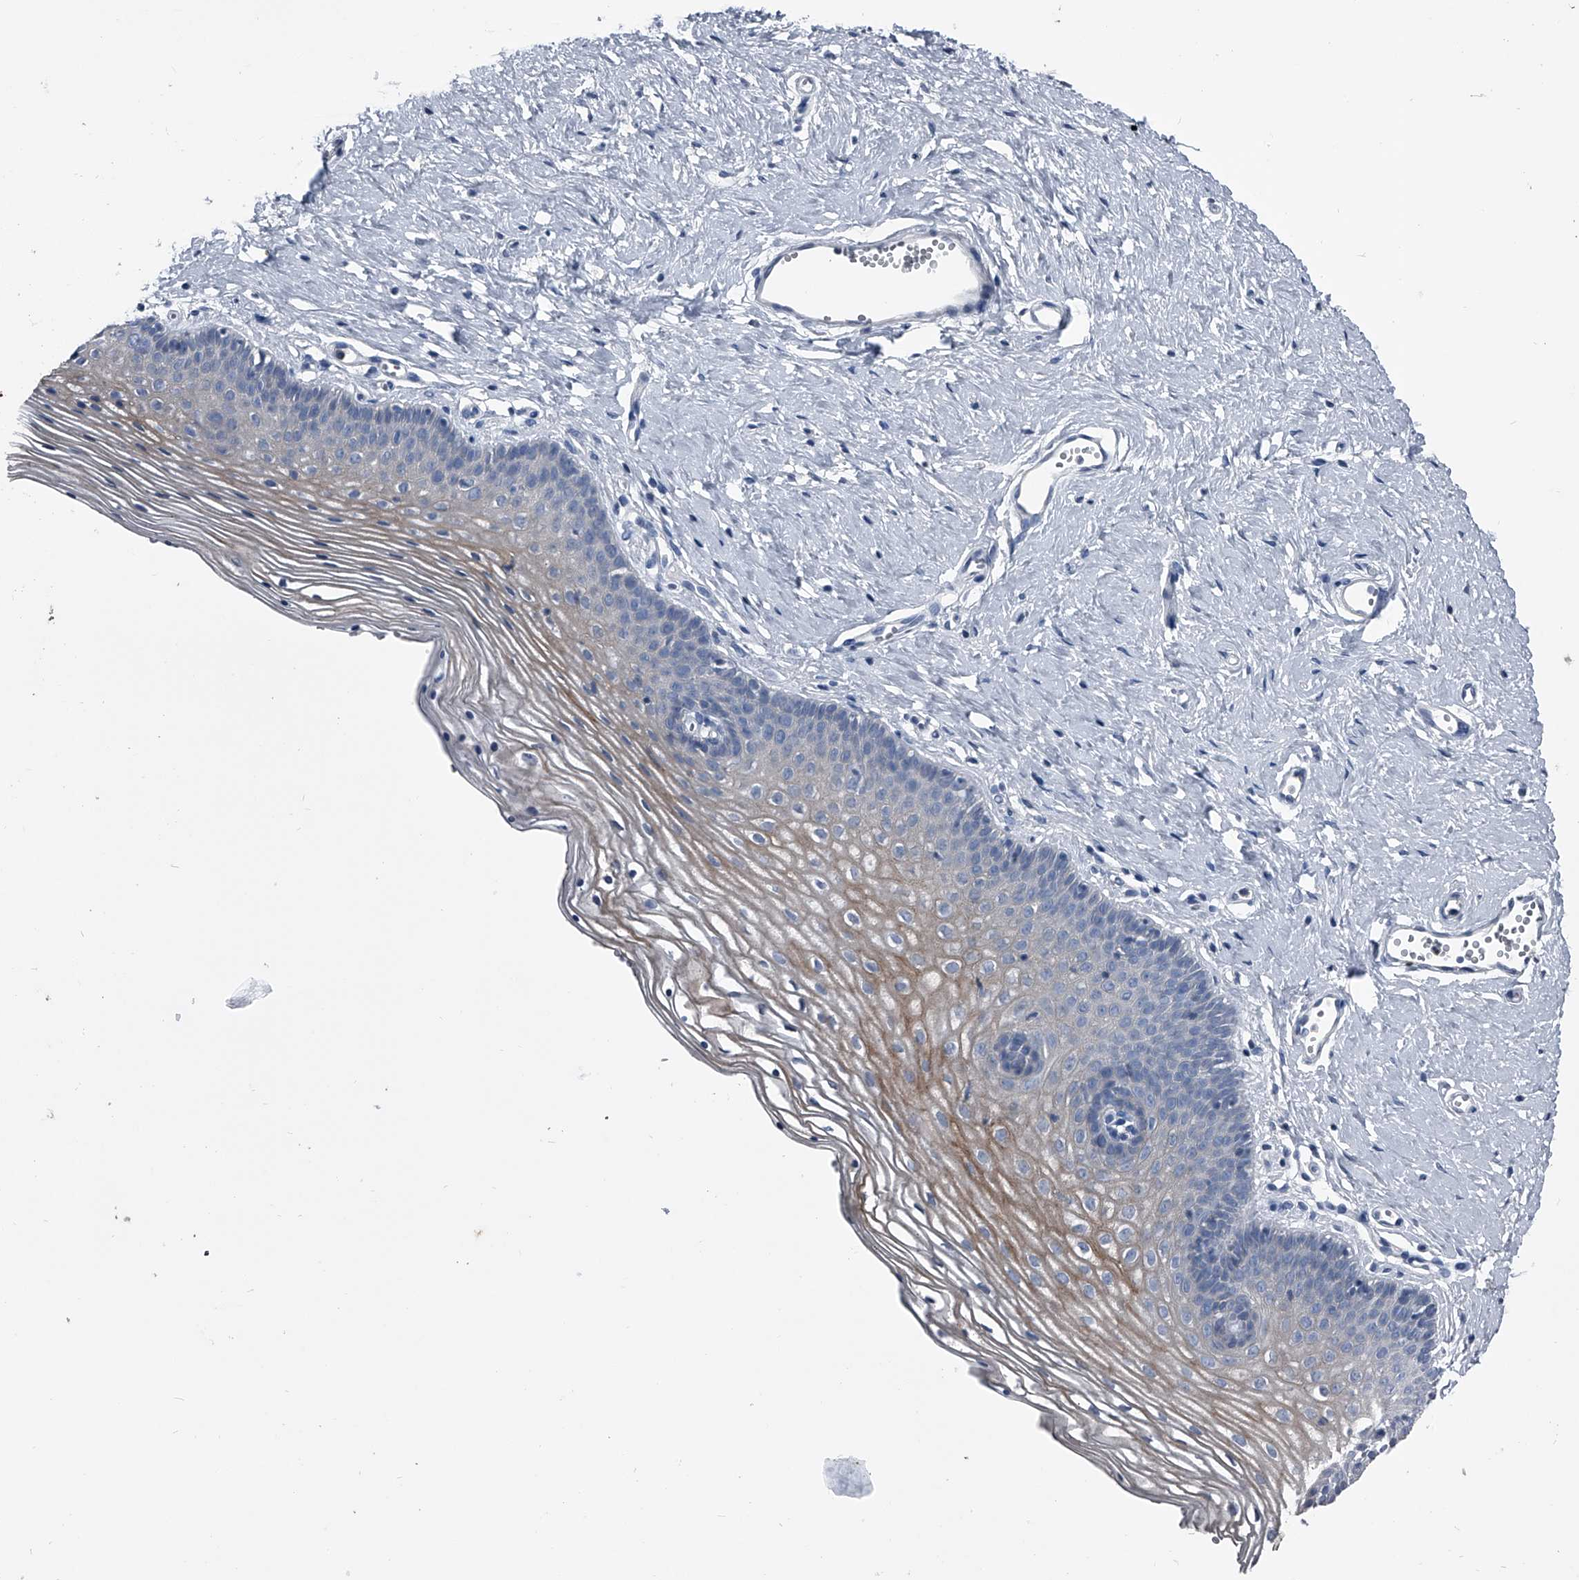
{"staining": {"intensity": "moderate", "quantity": "<25%", "location": "cytoplasmic/membranous"}, "tissue": "vagina", "cell_type": "Squamous epithelial cells", "image_type": "normal", "snomed": [{"axis": "morphology", "description": "Normal tissue, NOS"}, {"axis": "topography", "description": "Vagina"}], "caption": "Moderate cytoplasmic/membranous staining for a protein is identified in about <25% of squamous epithelial cells of unremarkable vagina using immunohistochemistry.", "gene": "KIF13A", "patient": {"sex": "female", "age": 32}}